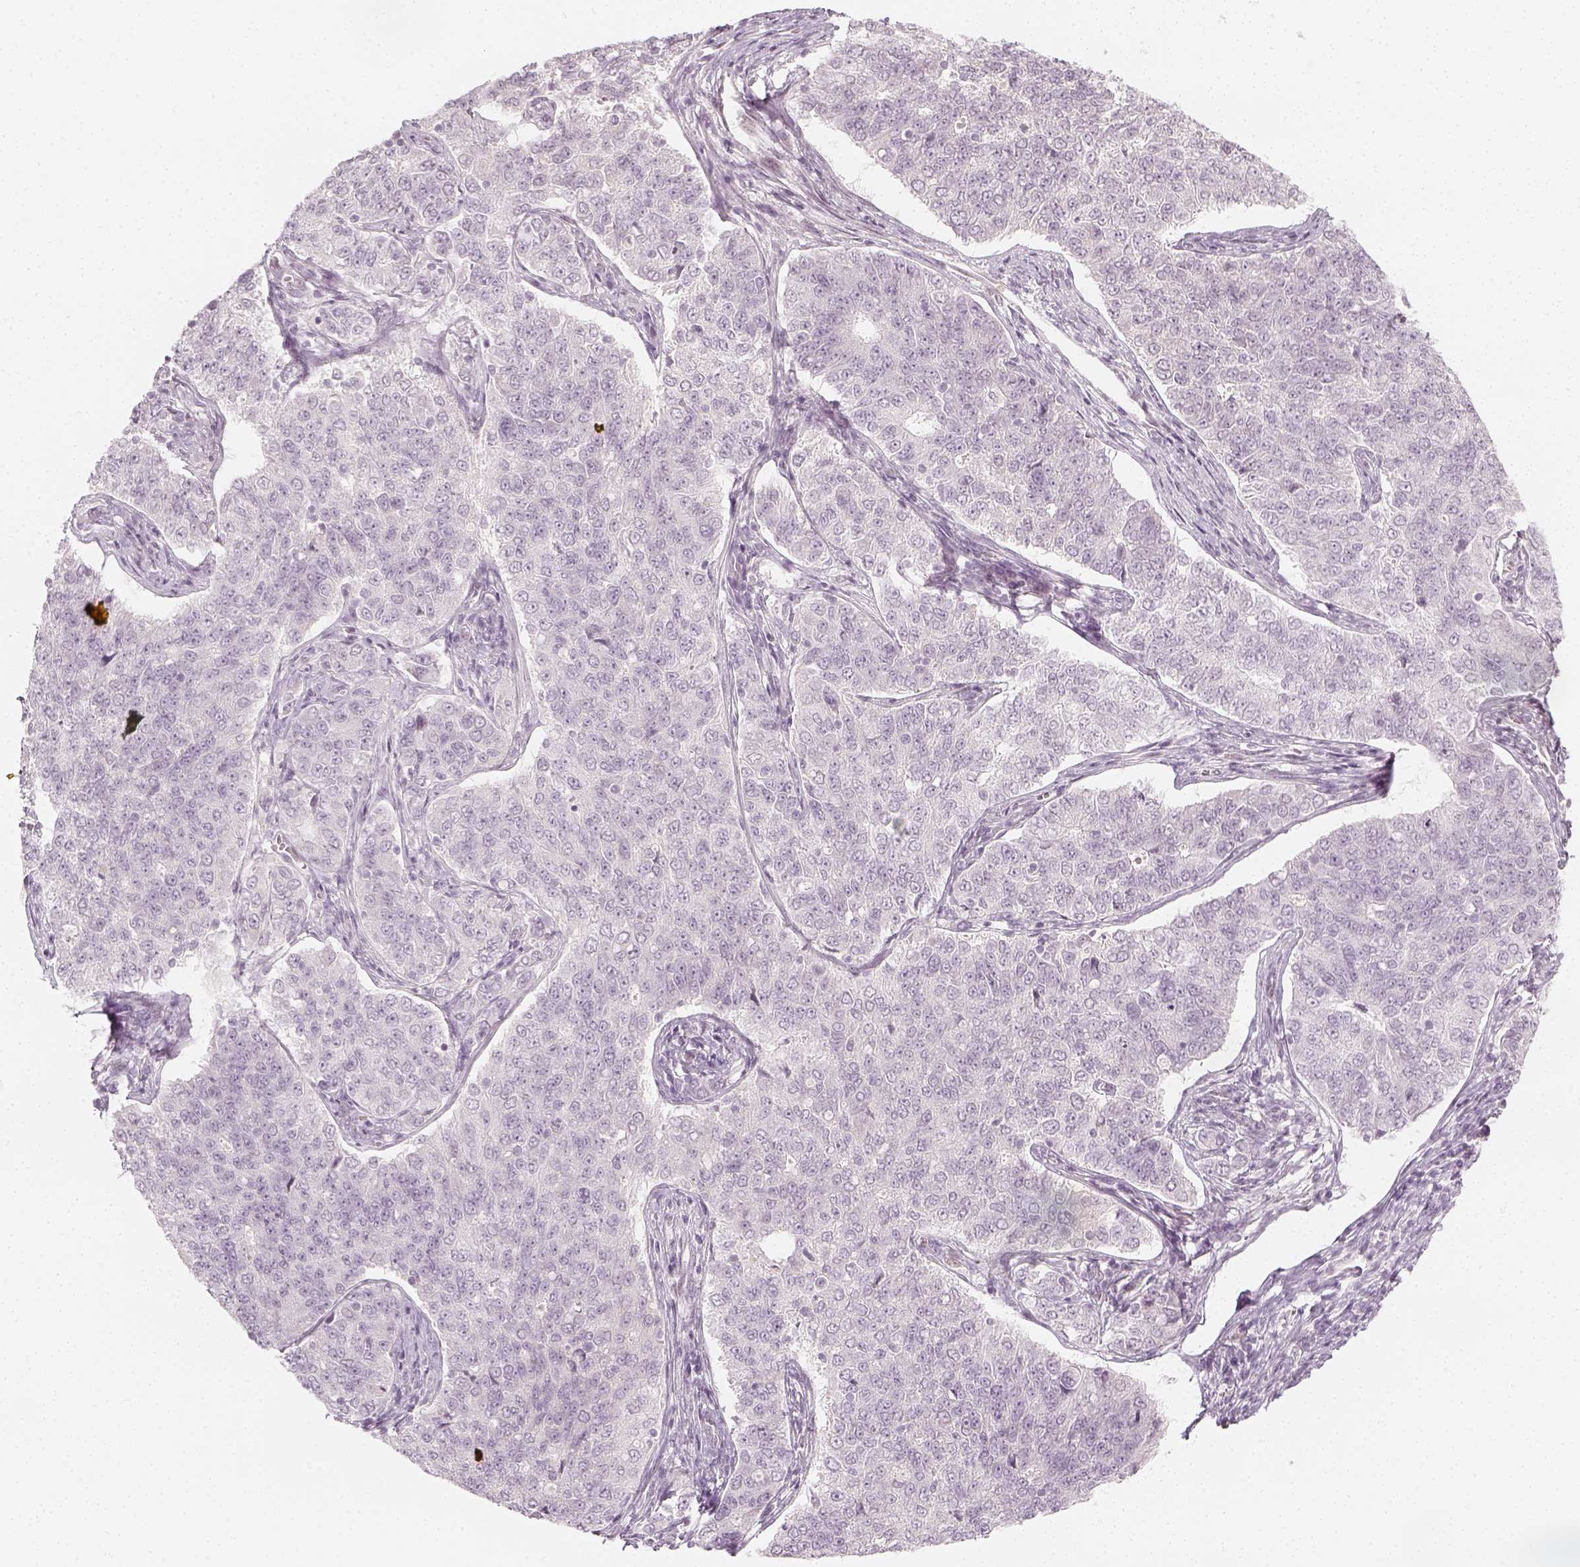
{"staining": {"intensity": "negative", "quantity": "none", "location": "none"}, "tissue": "endometrial cancer", "cell_type": "Tumor cells", "image_type": "cancer", "snomed": [{"axis": "morphology", "description": "Adenocarcinoma, NOS"}, {"axis": "topography", "description": "Endometrium"}], "caption": "Adenocarcinoma (endometrial) was stained to show a protein in brown. There is no significant expression in tumor cells. (DAB (3,3'-diaminobenzidine) immunohistochemistry (IHC) visualized using brightfield microscopy, high magnification).", "gene": "KRTAP2-1", "patient": {"sex": "female", "age": 43}}